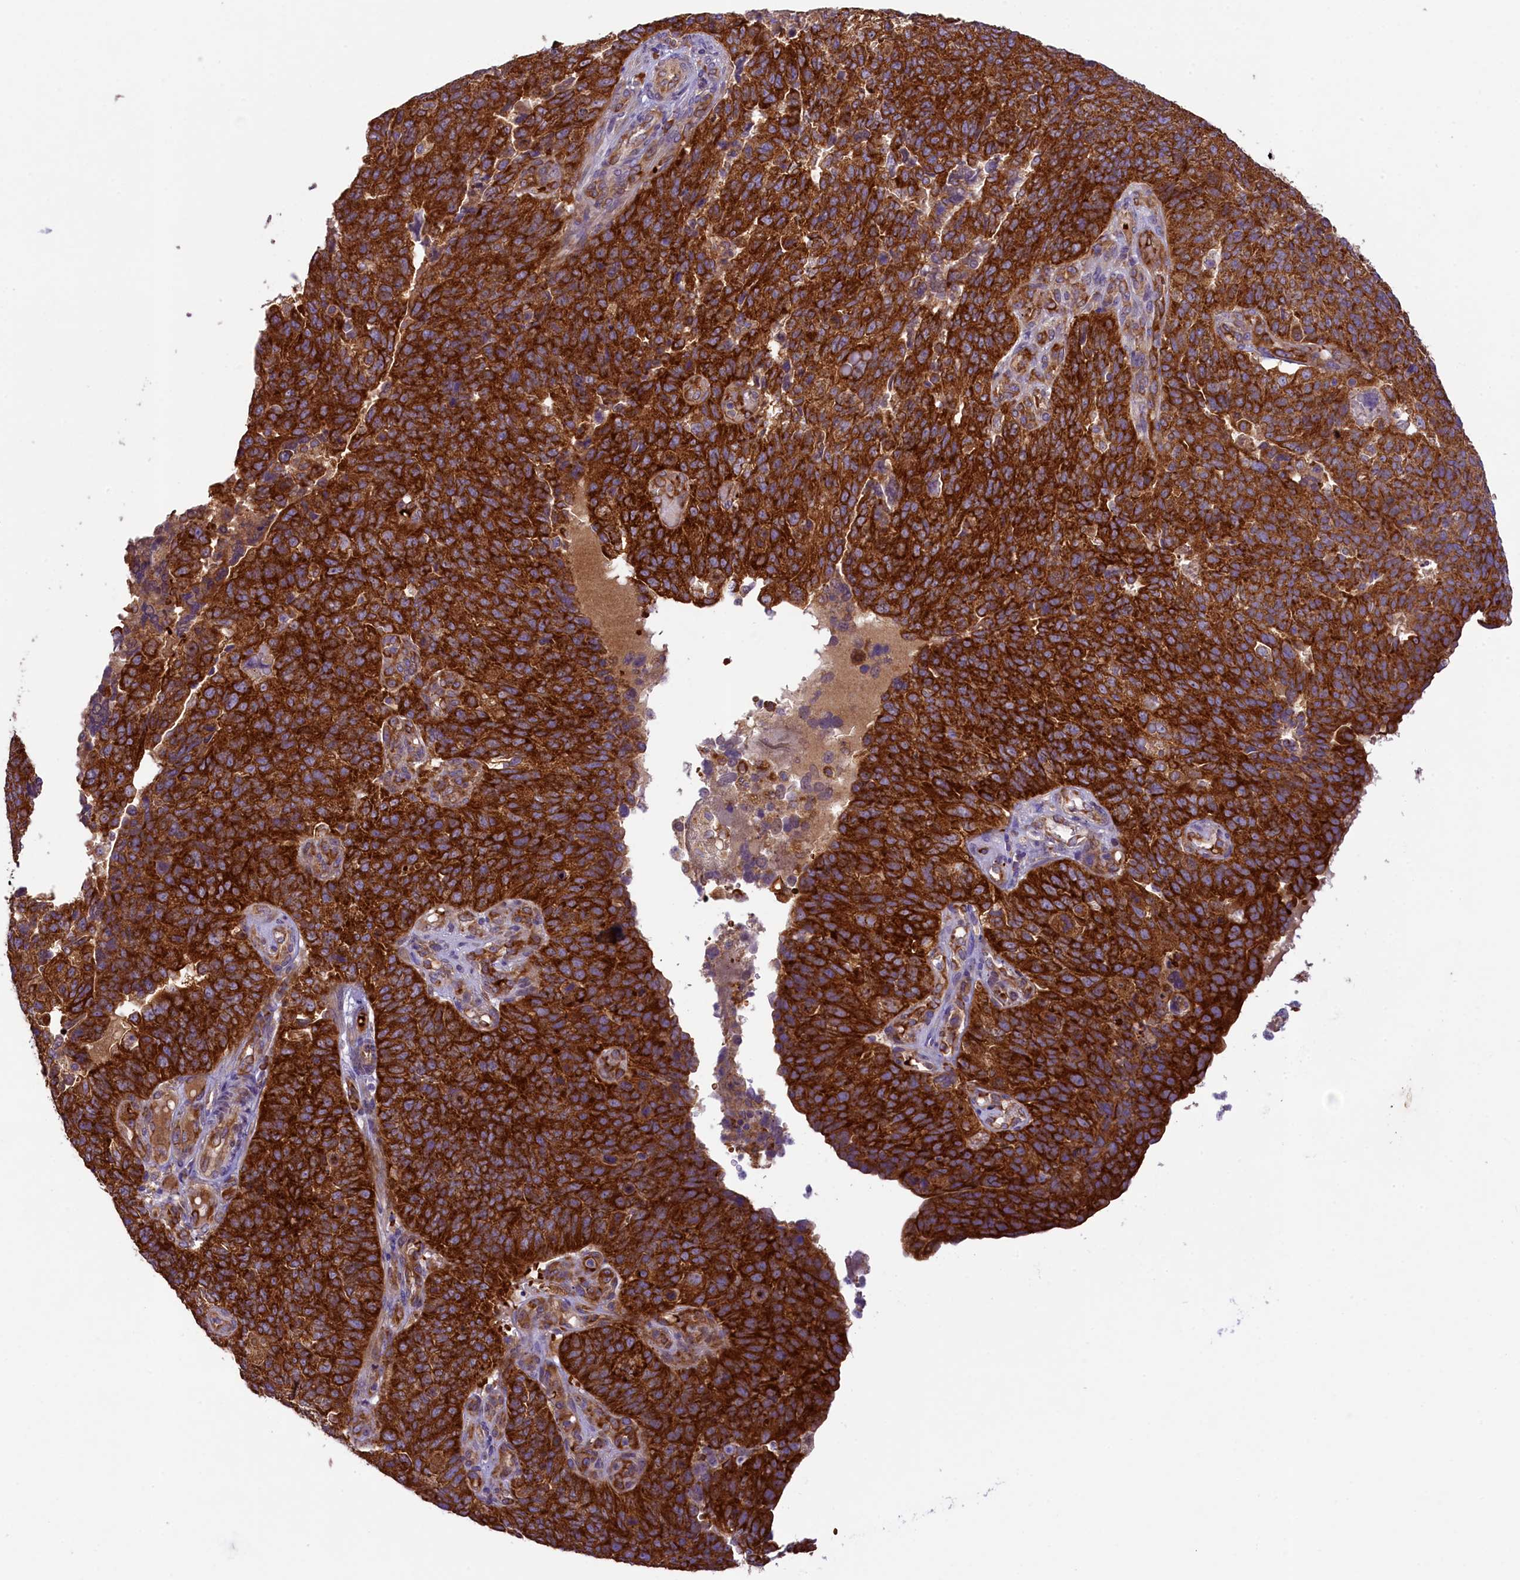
{"staining": {"intensity": "strong", "quantity": ">75%", "location": "cytoplasmic/membranous"}, "tissue": "endometrial cancer", "cell_type": "Tumor cells", "image_type": "cancer", "snomed": [{"axis": "morphology", "description": "Adenocarcinoma, NOS"}, {"axis": "topography", "description": "Endometrium"}], "caption": "An image showing strong cytoplasmic/membranous staining in approximately >75% of tumor cells in endometrial adenocarcinoma, as visualized by brown immunohistochemical staining.", "gene": "LARP4", "patient": {"sex": "female", "age": 66}}